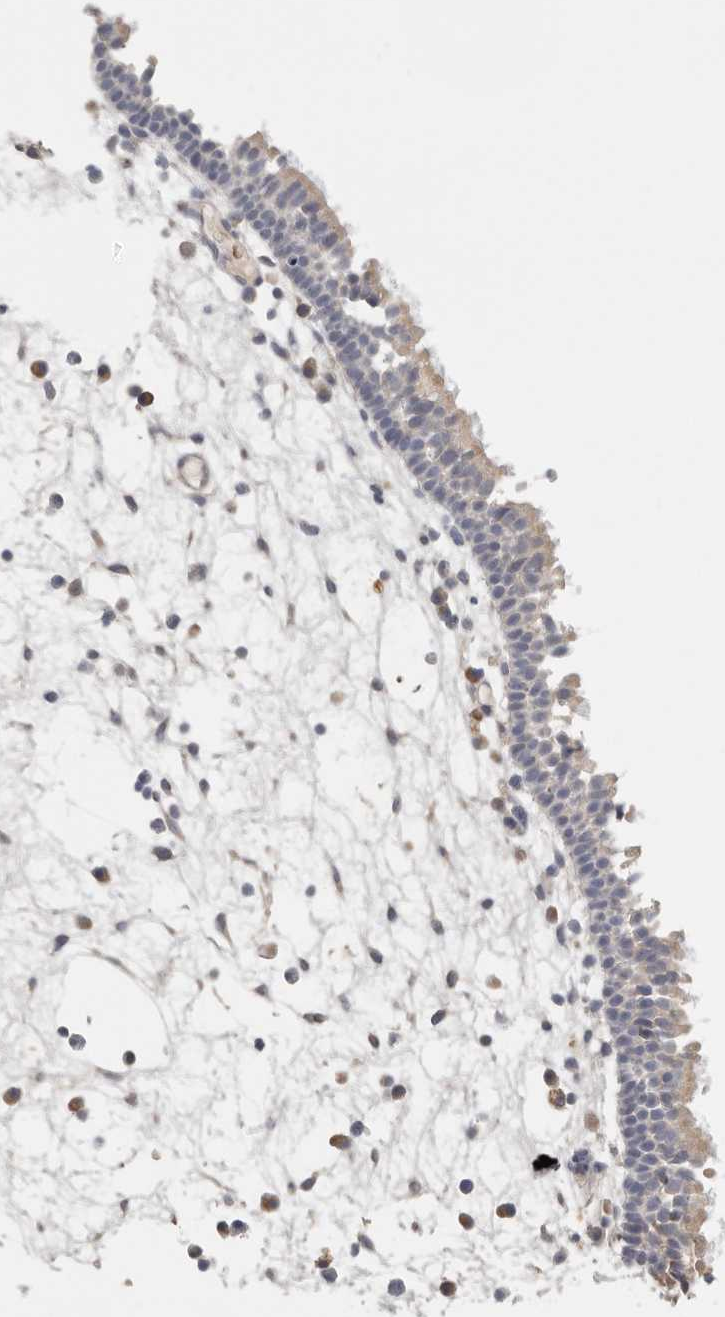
{"staining": {"intensity": "weak", "quantity": "<25%", "location": "cytoplasmic/membranous"}, "tissue": "nasopharynx", "cell_type": "Respiratory epithelial cells", "image_type": "normal", "snomed": [{"axis": "morphology", "description": "Normal tissue, NOS"}, {"axis": "morphology", "description": "Inflammation, NOS"}, {"axis": "morphology", "description": "Malignant melanoma, Metastatic site"}, {"axis": "topography", "description": "Nasopharynx"}], "caption": "A photomicrograph of human nasopharynx is negative for staining in respiratory epithelial cells. (Brightfield microscopy of DAB IHC at high magnification).", "gene": "DNAJC11", "patient": {"sex": "male", "age": 70}}